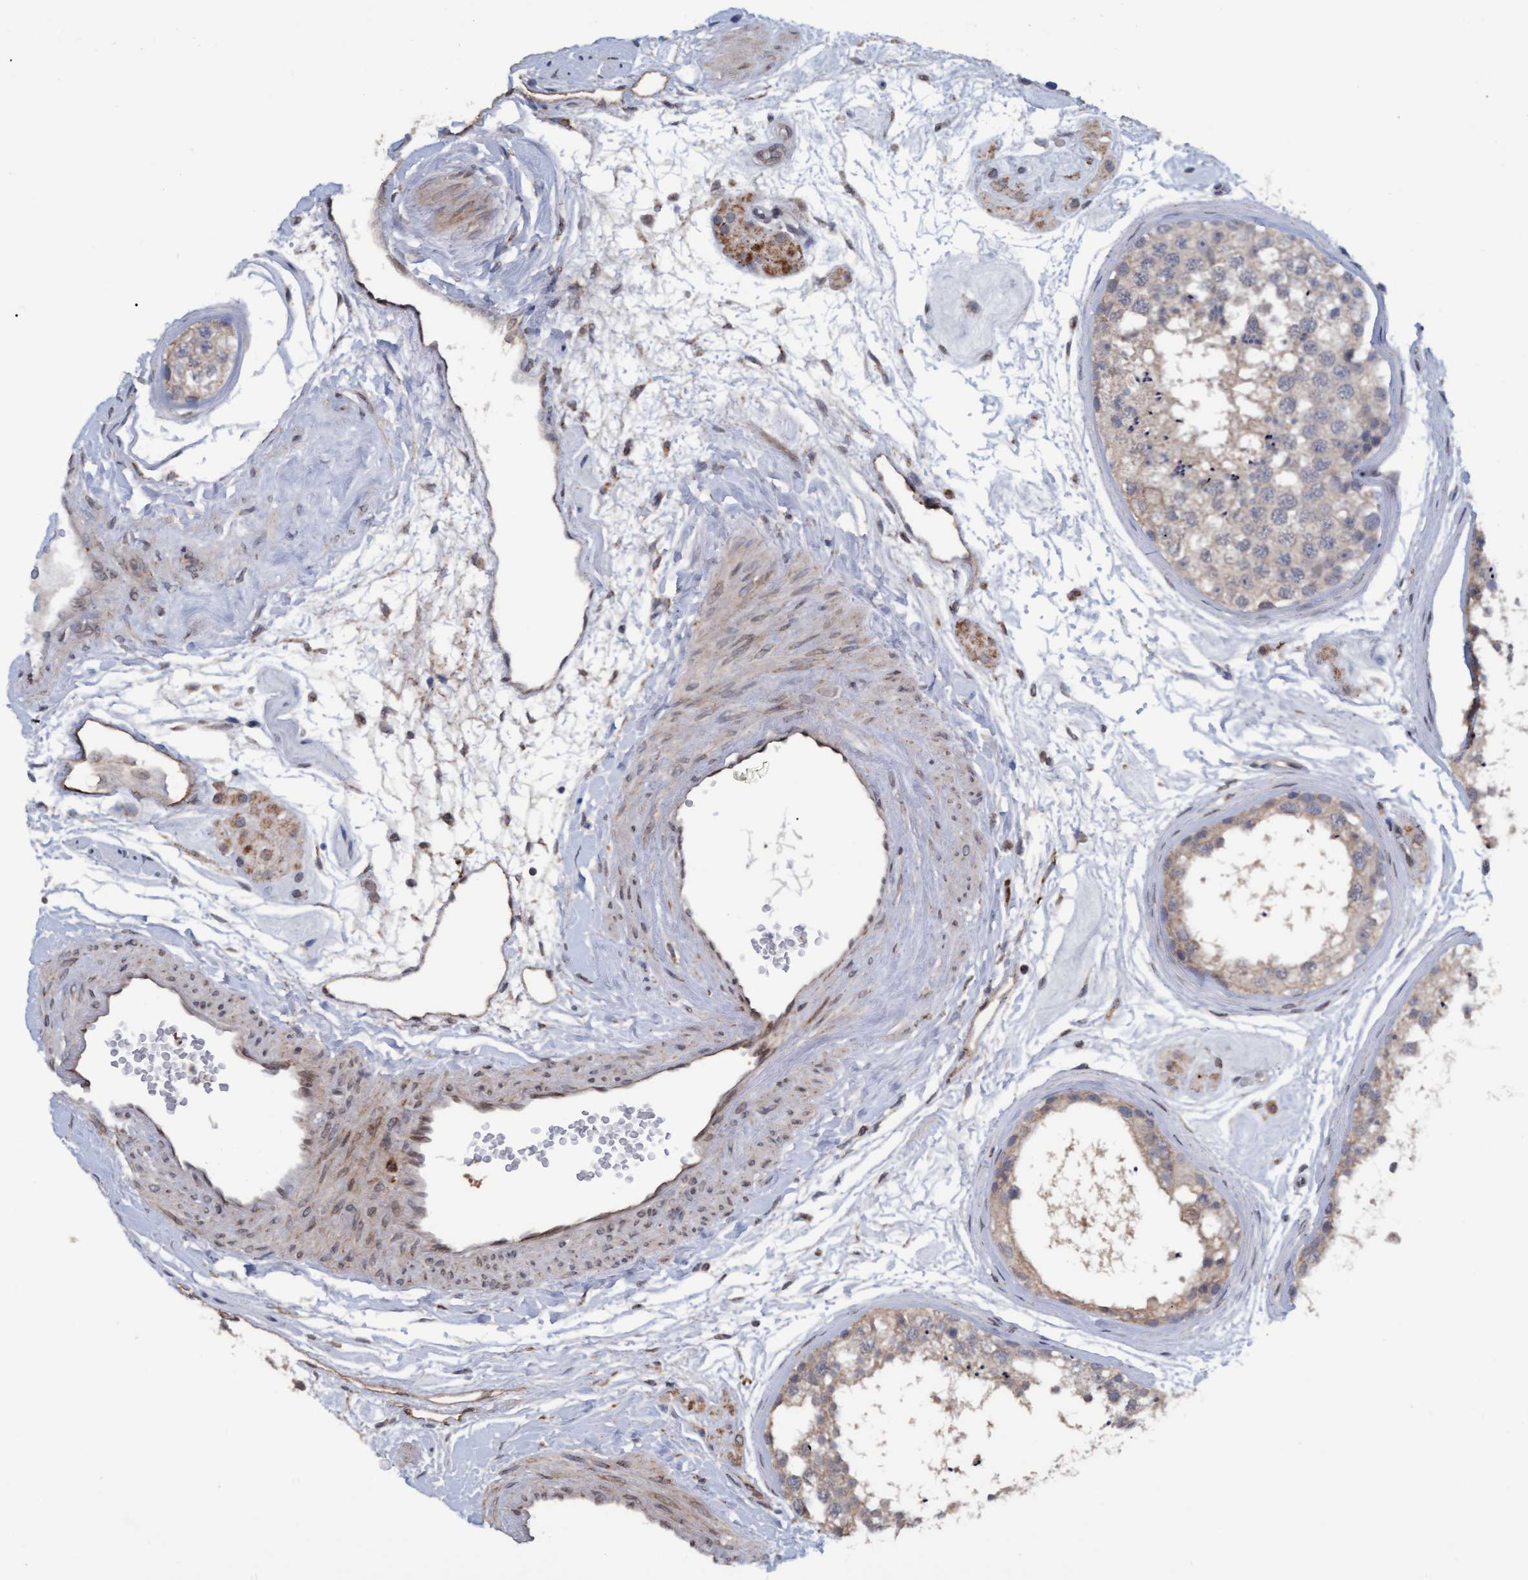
{"staining": {"intensity": "weak", "quantity": ">75%", "location": "cytoplasmic/membranous"}, "tissue": "testis", "cell_type": "Cells in seminiferous ducts", "image_type": "normal", "snomed": [{"axis": "morphology", "description": "Normal tissue, NOS"}, {"axis": "topography", "description": "Testis"}], "caption": "Testis stained for a protein exhibits weak cytoplasmic/membranous positivity in cells in seminiferous ducts.", "gene": "MGLL", "patient": {"sex": "male", "age": 56}}